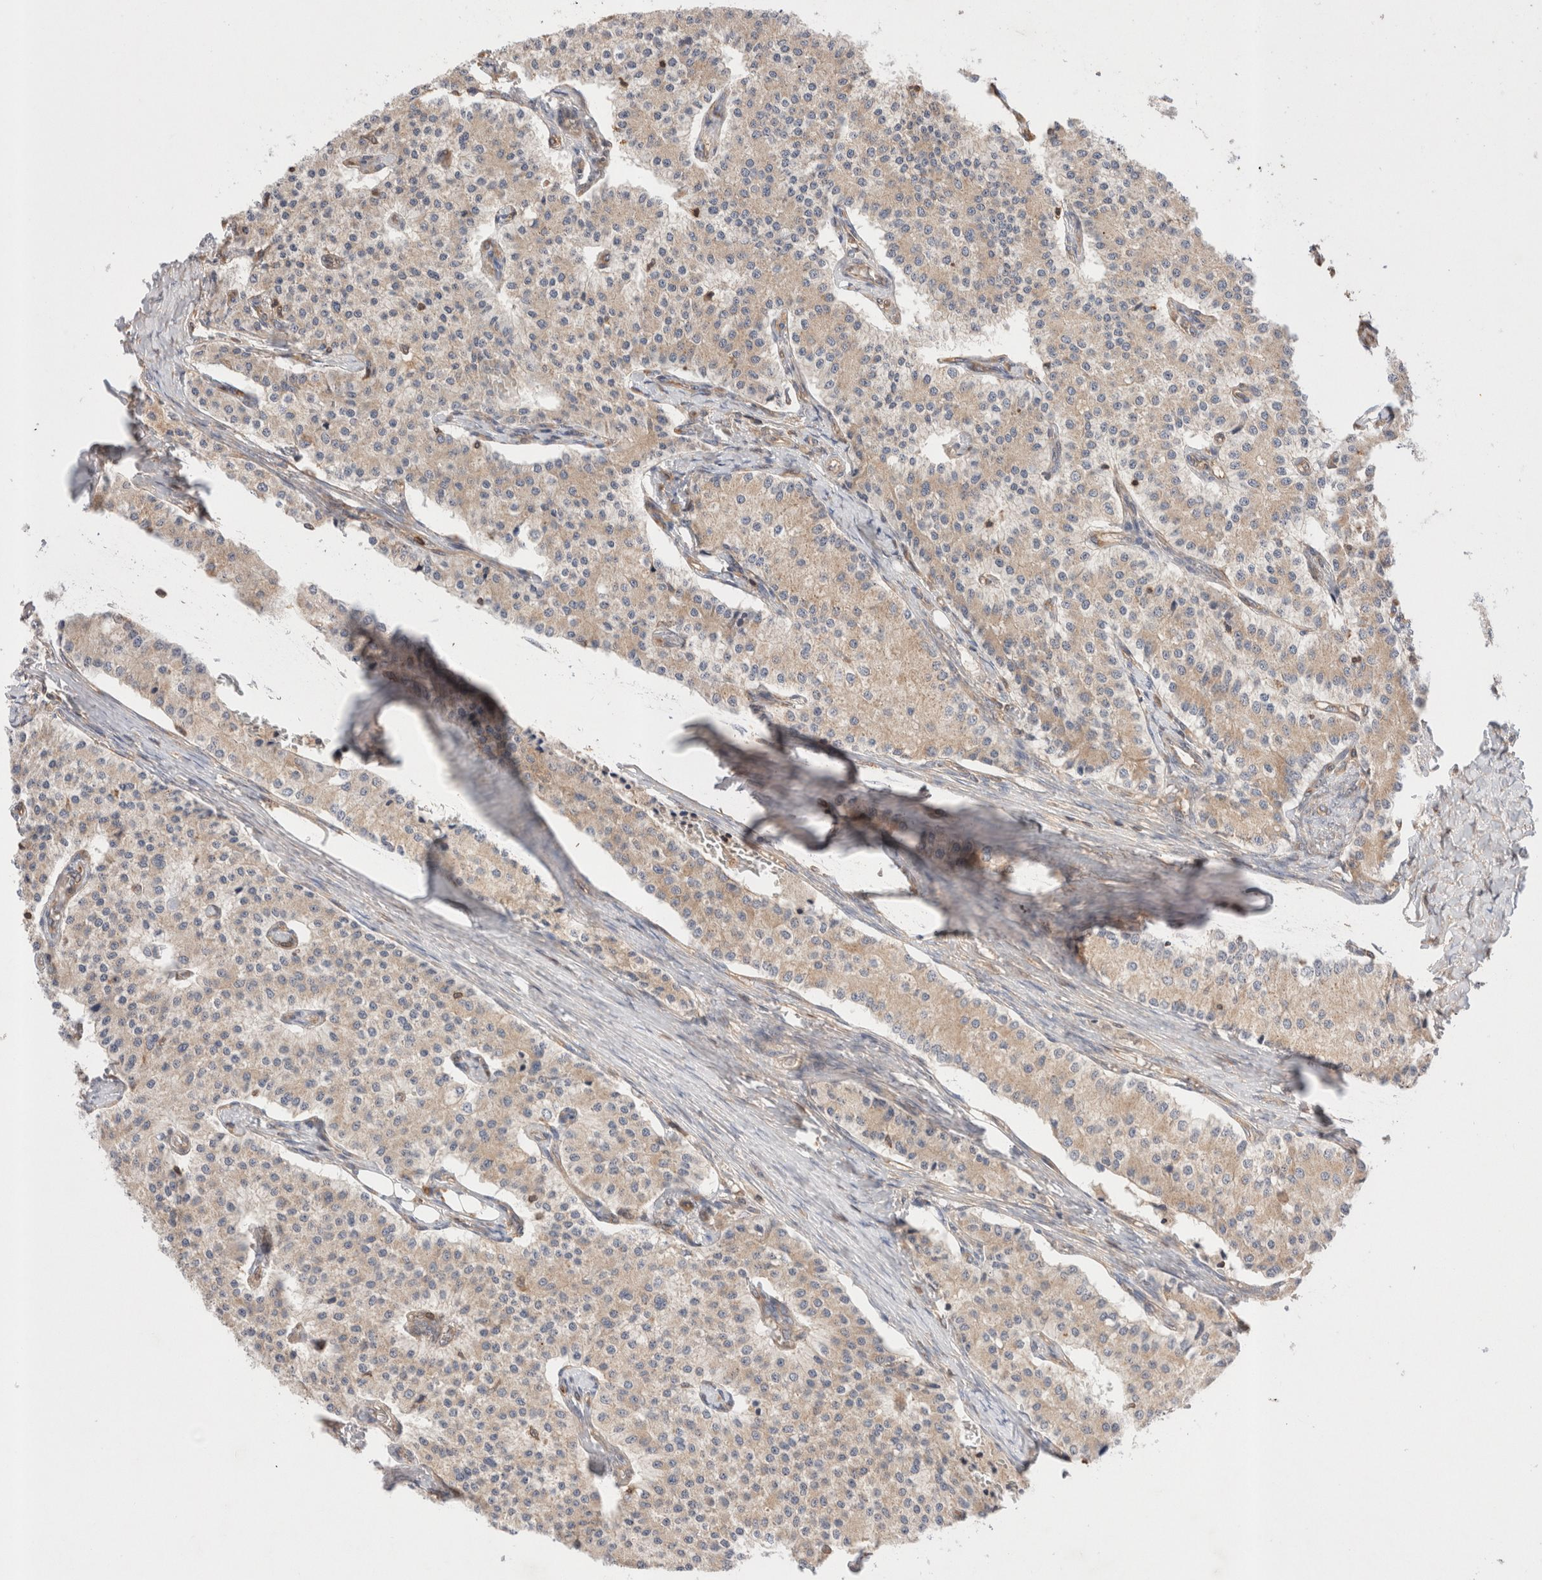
{"staining": {"intensity": "weak", "quantity": ">75%", "location": "cytoplasmic/membranous"}, "tissue": "carcinoid", "cell_type": "Tumor cells", "image_type": "cancer", "snomed": [{"axis": "morphology", "description": "Carcinoid, malignant, NOS"}, {"axis": "topography", "description": "Colon"}], "caption": "Immunohistochemical staining of carcinoid (malignant) reveals low levels of weak cytoplasmic/membranous staining in approximately >75% of tumor cells.", "gene": "SIKE1", "patient": {"sex": "female", "age": 52}}